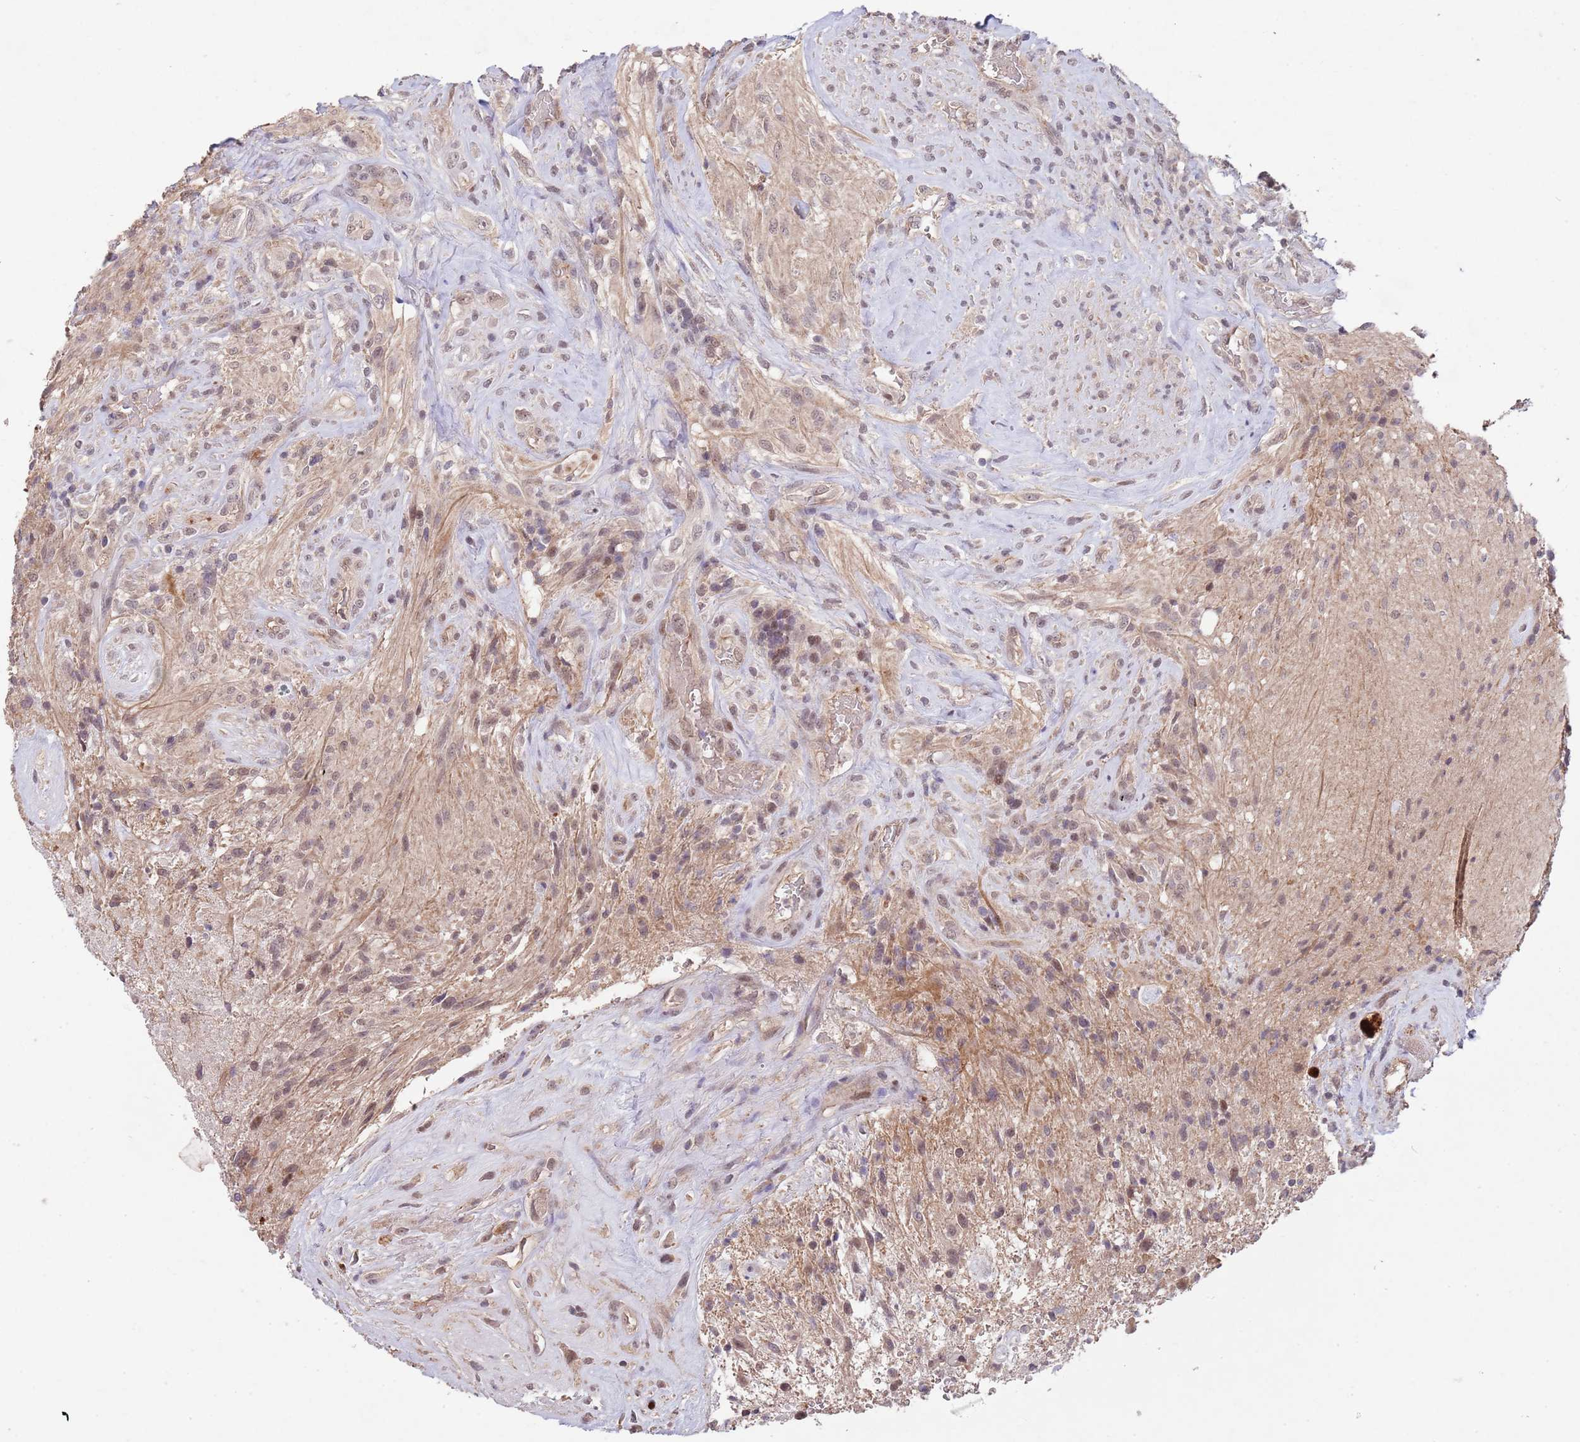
{"staining": {"intensity": "negative", "quantity": "none", "location": "none"}, "tissue": "glioma", "cell_type": "Tumor cells", "image_type": "cancer", "snomed": [{"axis": "morphology", "description": "Glioma, malignant, High grade"}, {"axis": "topography", "description": "Brain"}], "caption": "IHC of malignant glioma (high-grade) shows no expression in tumor cells. The staining was performed using DAB to visualize the protein expression in brown, while the nuclei were stained in blue with hematoxylin (Magnification: 20x).", "gene": "MEI1", "patient": {"sex": "male", "age": 56}}